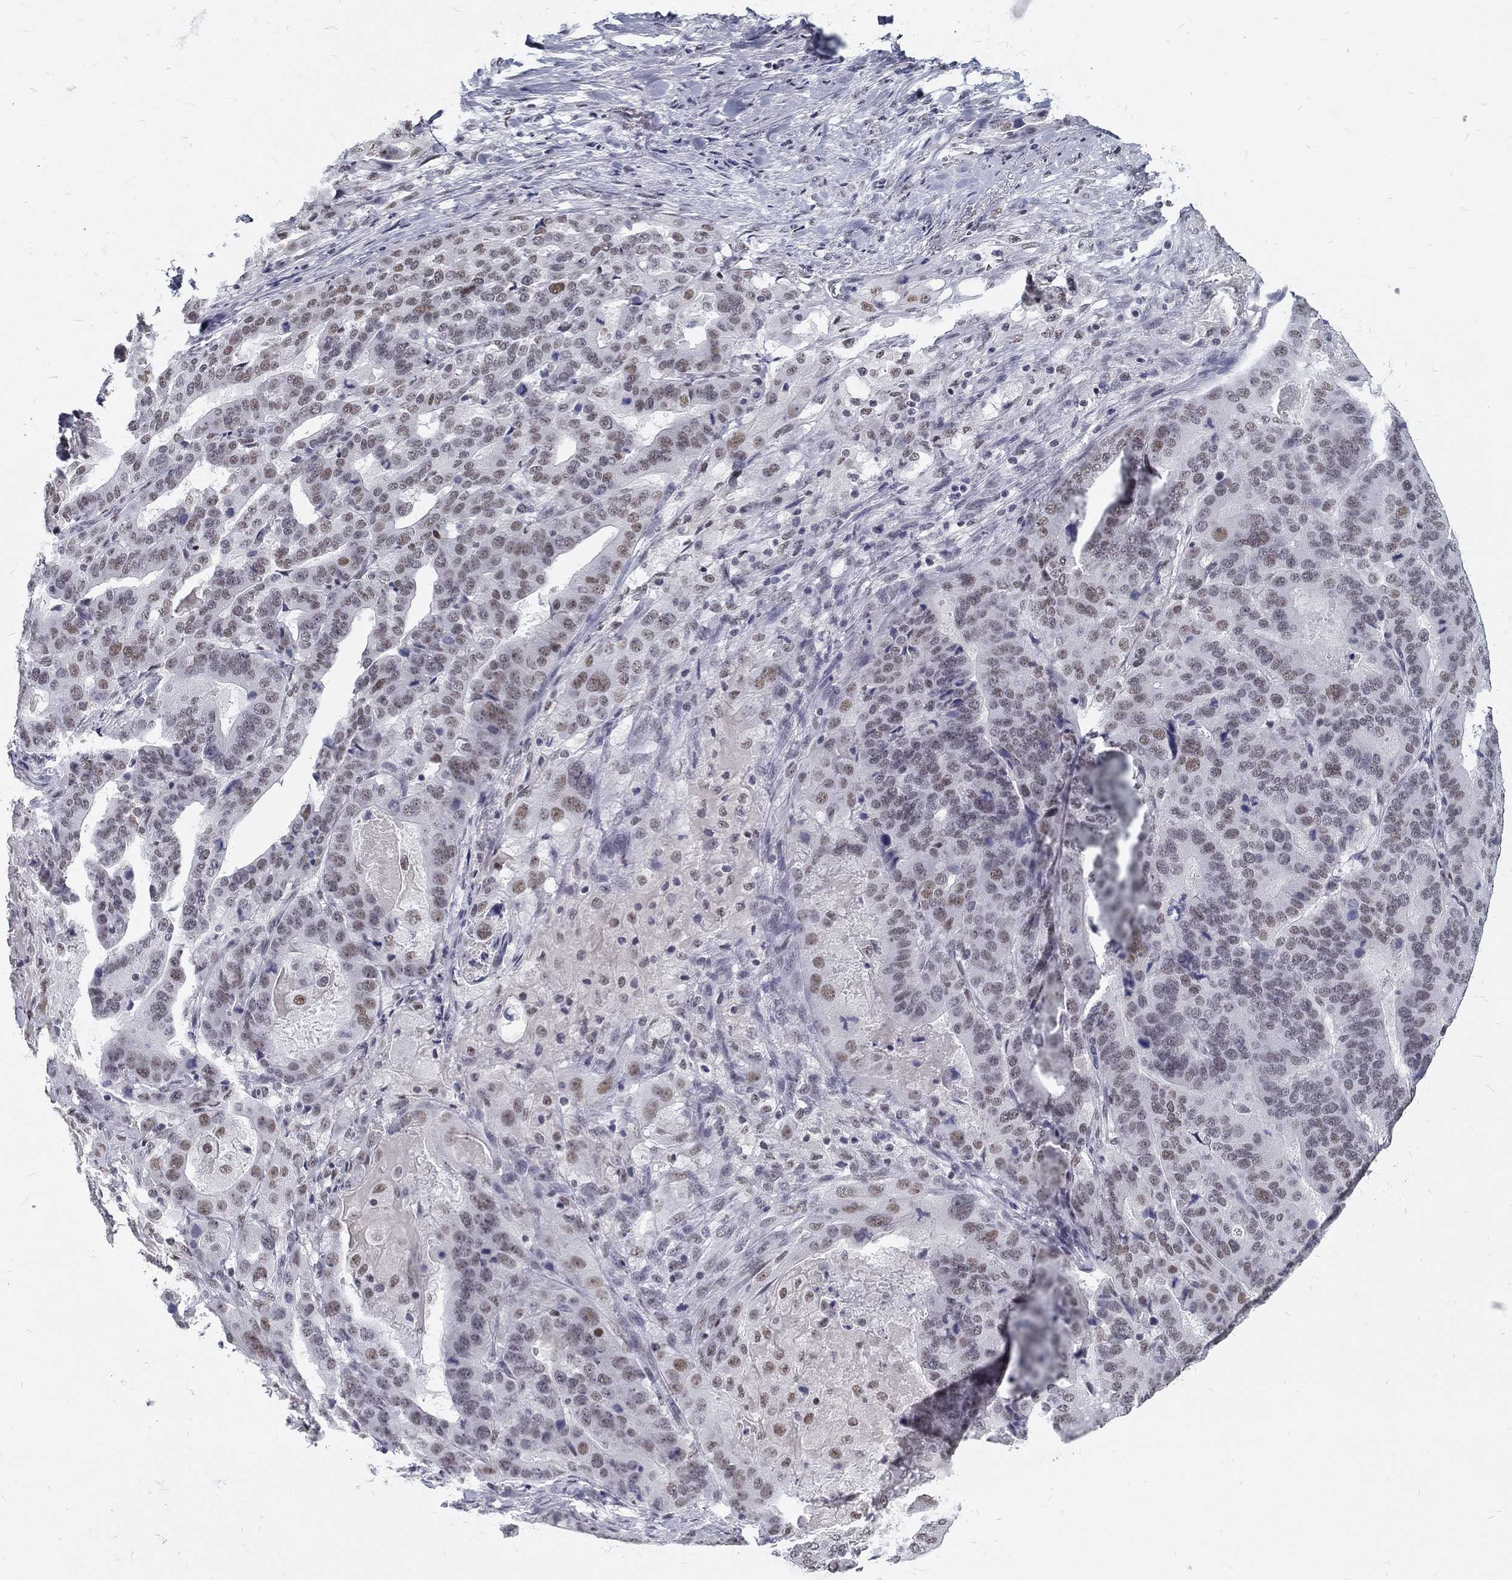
{"staining": {"intensity": "weak", "quantity": "25%-75%", "location": "nuclear"}, "tissue": "stomach cancer", "cell_type": "Tumor cells", "image_type": "cancer", "snomed": [{"axis": "morphology", "description": "Adenocarcinoma, NOS"}, {"axis": "topography", "description": "Stomach"}], "caption": "High-magnification brightfield microscopy of stomach cancer stained with DAB (3,3'-diaminobenzidine) (brown) and counterstained with hematoxylin (blue). tumor cells exhibit weak nuclear staining is present in approximately25%-75% of cells.", "gene": "SNORC", "patient": {"sex": "male", "age": 48}}